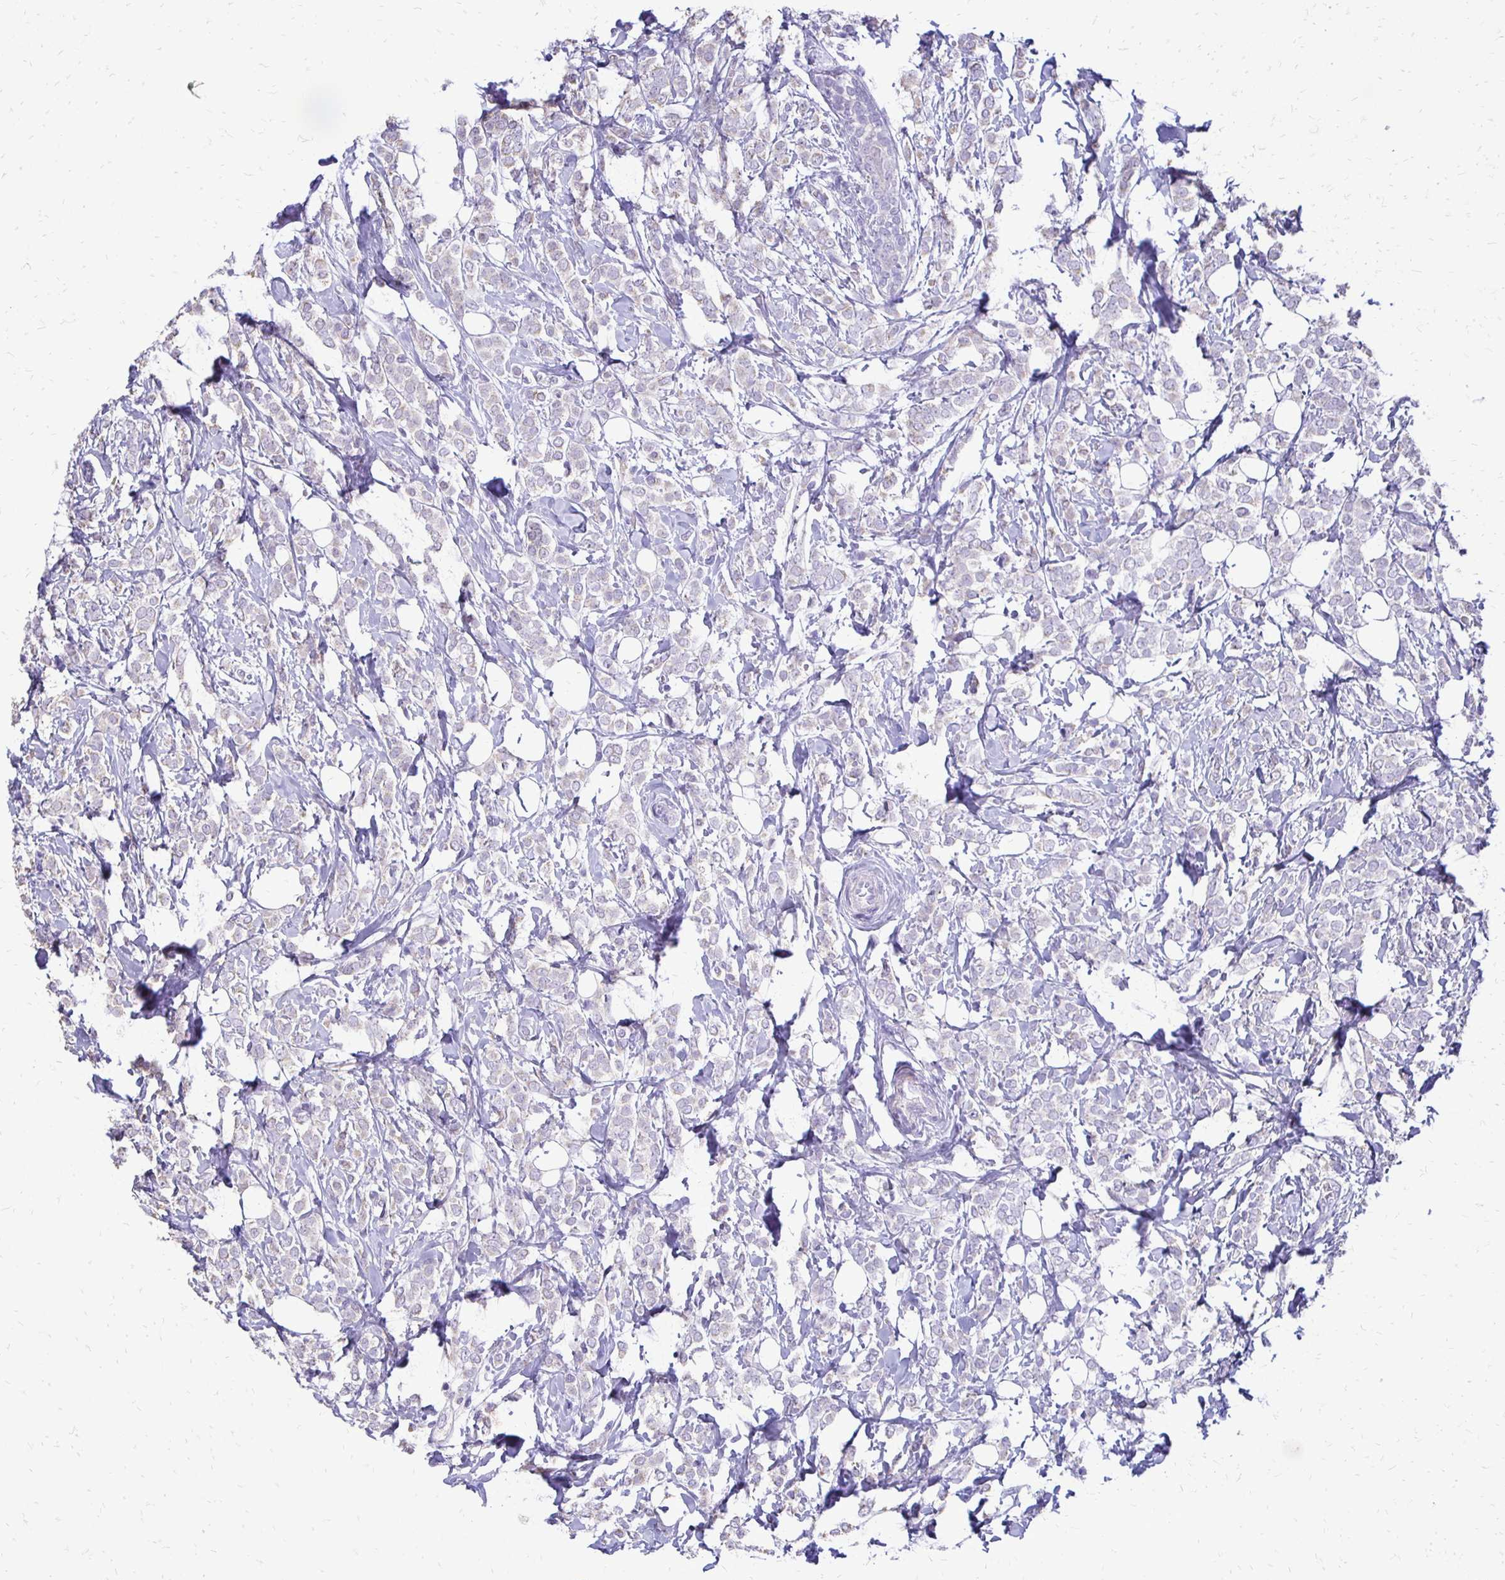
{"staining": {"intensity": "negative", "quantity": "none", "location": "none"}, "tissue": "breast cancer", "cell_type": "Tumor cells", "image_type": "cancer", "snomed": [{"axis": "morphology", "description": "Lobular carcinoma"}, {"axis": "topography", "description": "Breast"}], "caption": "A micrograph of breast cancer stained for a protein demonstrates no brown staining in tumor cells.", "gene": "ALPG", "patient": {"sex": "female", "age": 49}}